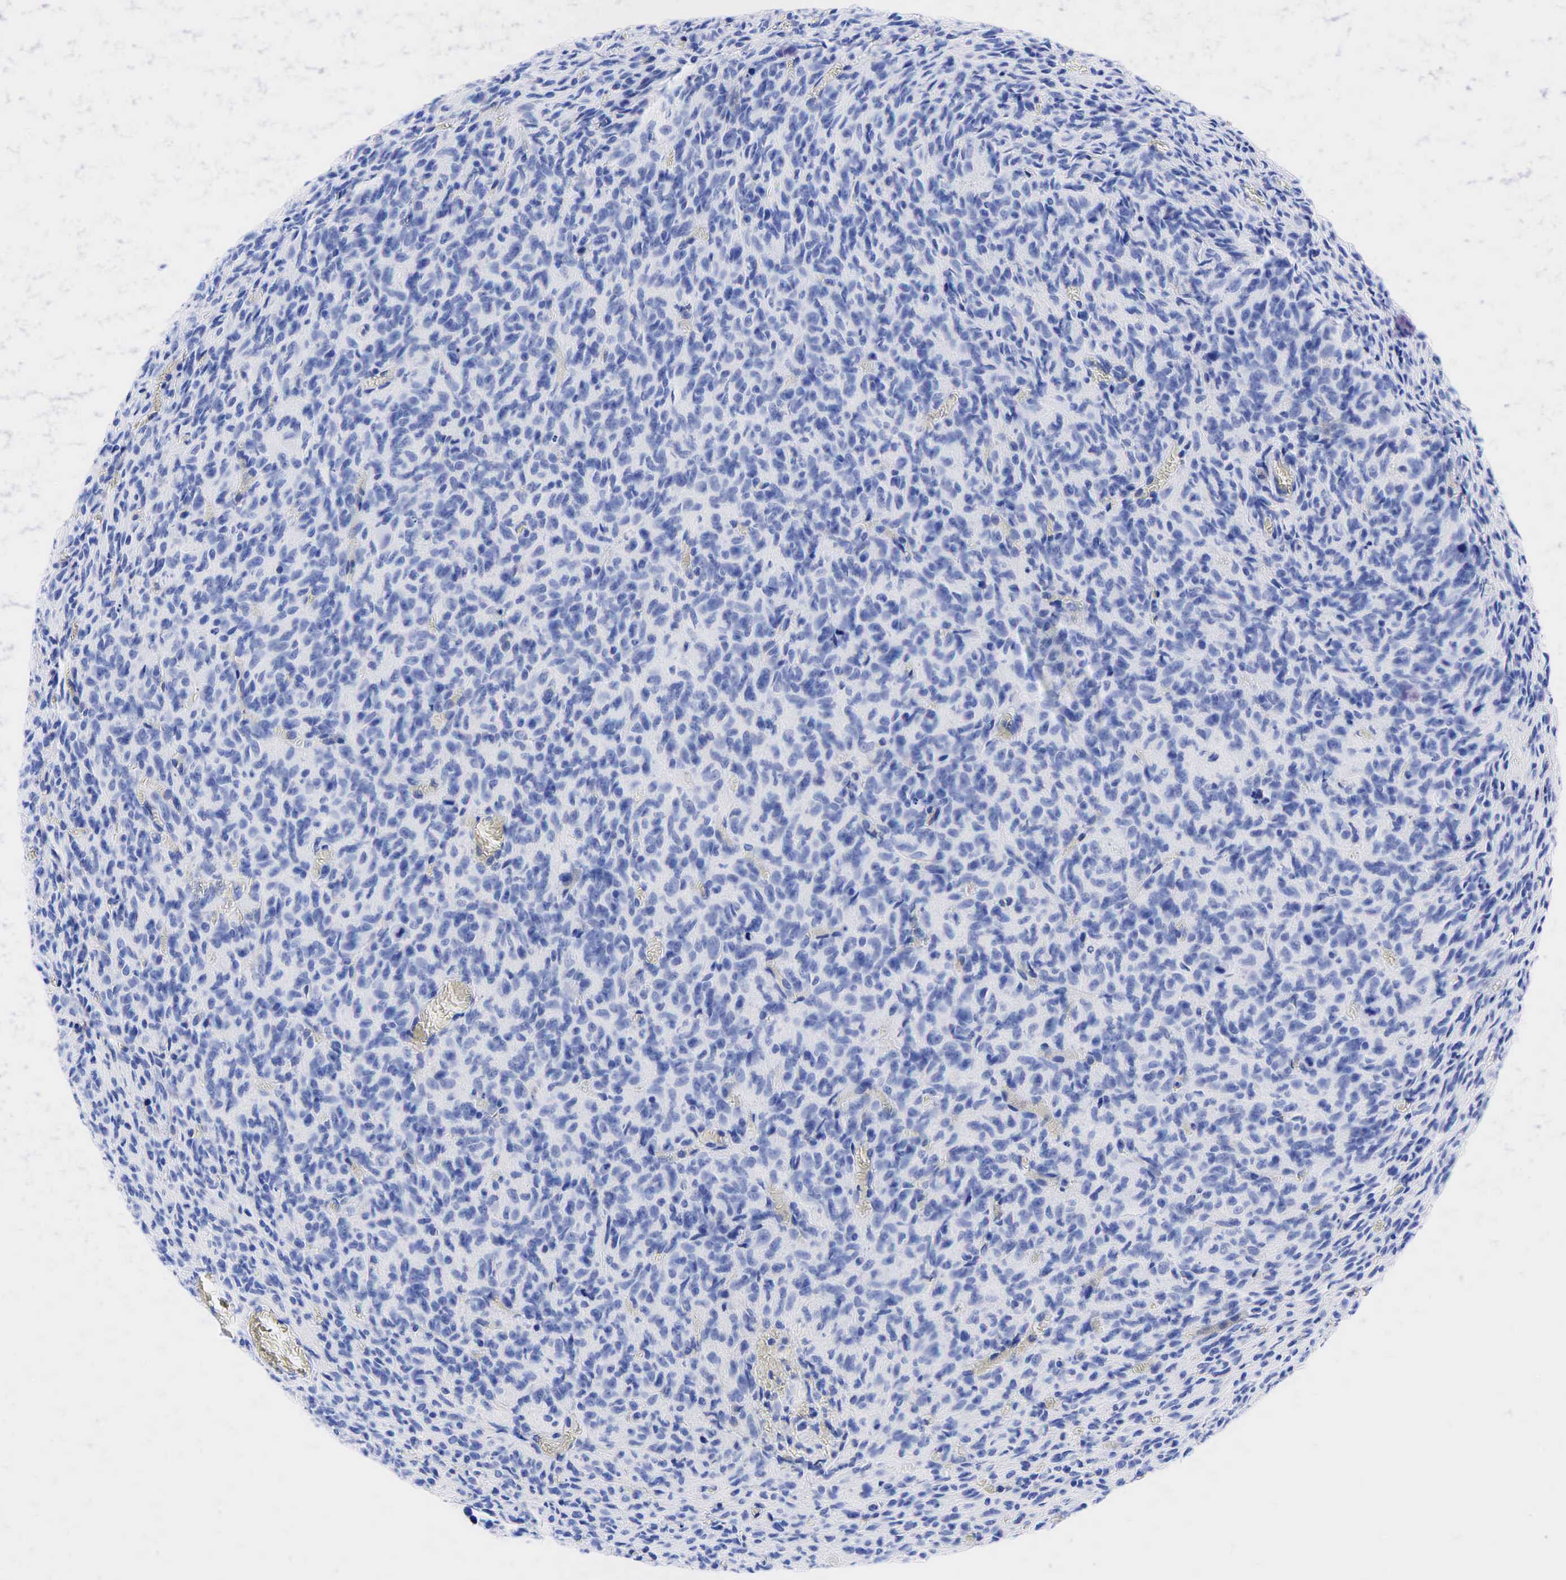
{"staining": {"intensity": "negative", "quantity": "none", "location": "none"}, "tissue": "glioma", "cell_type": "Tumor cells", "image_type": "cancer", "snomed": [{"axis": "morphology", "description": "Glioma, malignant, High grade"}, {"axis": "topography", "description": "Brain"}], "caption": "High magnification brightfield microscopy of malignant glioma (high-grade) stained with DAB (3,3'-diaminobenzidine) (brown) and counterstained with hematoxylin (blue): tumor cells show no significant expression.", "gene": "KRT19", "patient": {"sex": "male", "age": 56}}